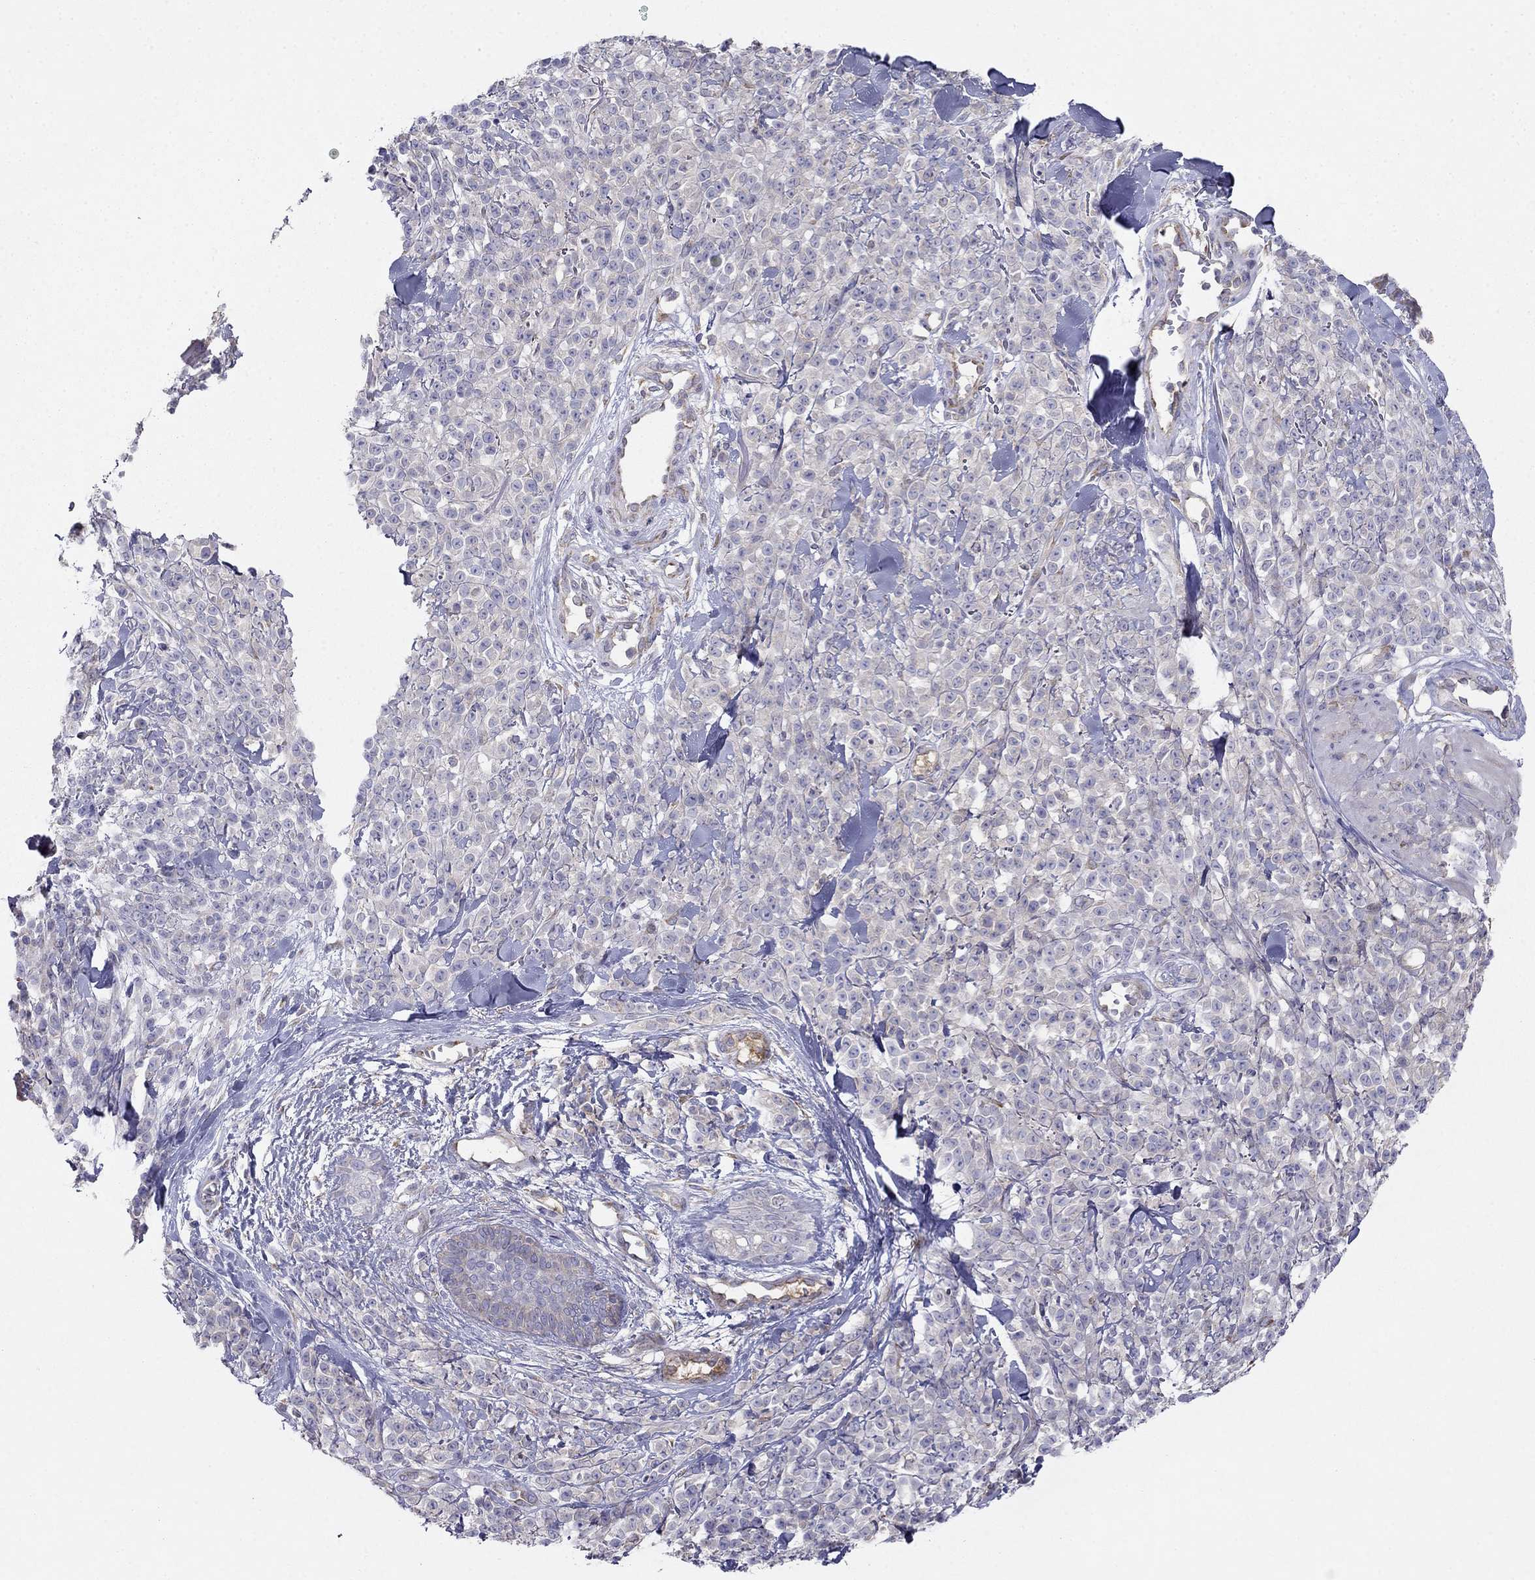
{"staining": {"intensity": "negative", "quantity": "none", "location": "none"}, "tissue": "melanoma", "cell_type": "Tumor cells", "image_type": "cancer", "snomed": [{"axis": "morphology", "description": "Malignant melanoma, NOS"}, {"axis": "topography", "description": "Skin"}, {"axis": "topography", "description": "Skin of trunk"}], "caption": "A histopathology image of malignant melanoma stained for a protein reveals no brown staining in tumor cells.", "gene": "LONRF2", "patient": {"sex": "male", "age": 74}}